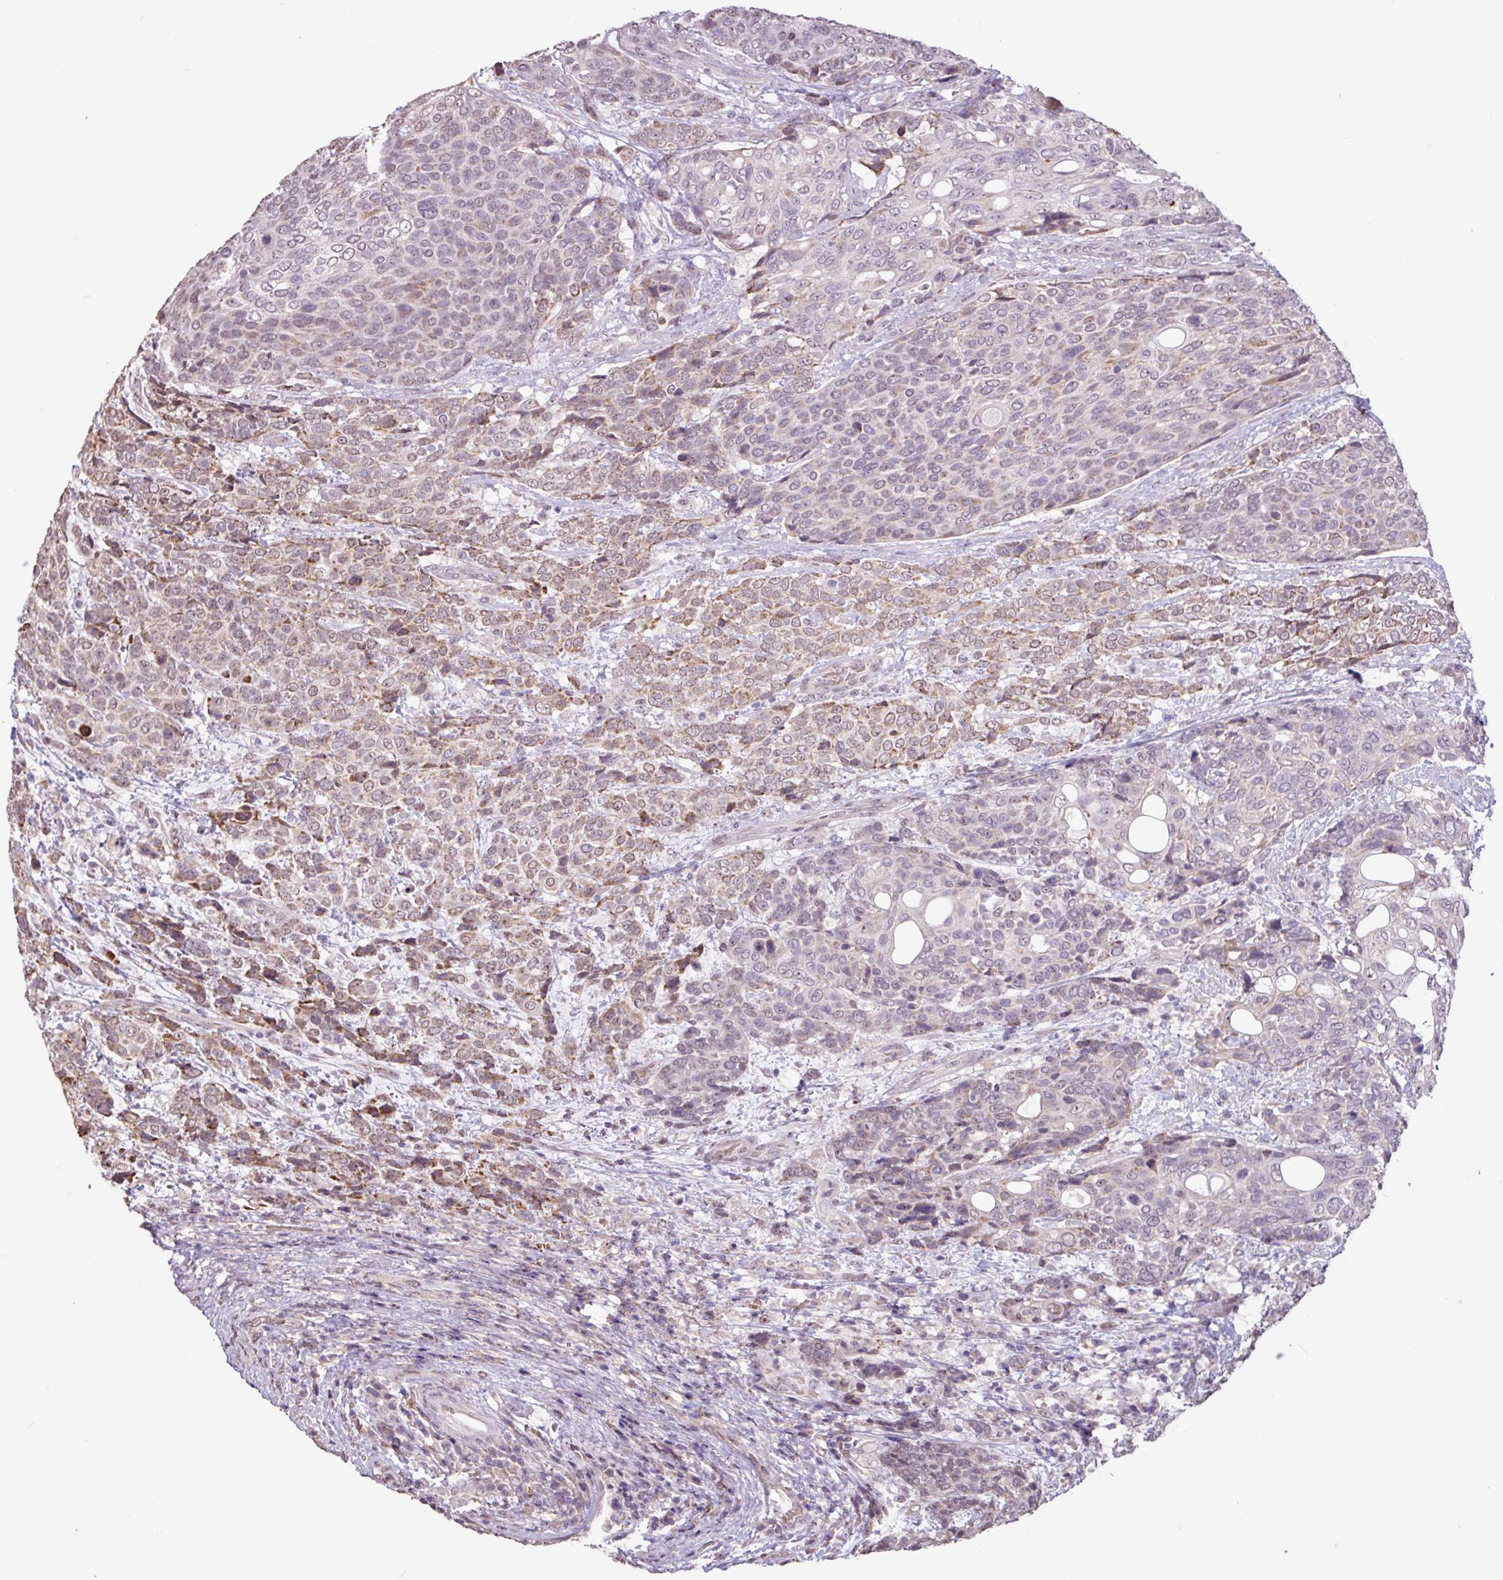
{"staining": {"intensity": "weak", "quantity": "25%-75%", "location": "cytoplasmic/membranous,nuclear"}, "tissue": "urothelial cancer", "cell_type": "Tumor cells", "image_type": "cancer", "snomed": [{"axis": "morphology", "description": "Urothelial carcinoma, High grade"}, {"axis": "topography", "description": "Urinary bladder"}], "caption": "Protein positivity by immunohistochemistry (IHC) displays weak cytoplasmic/membranous and nuclear staining in approximately 25%-75% of tumor cells in urothelial cancer.", "gene": "L3MBTL3", "patient": {"sex": "female", "age": 70}}